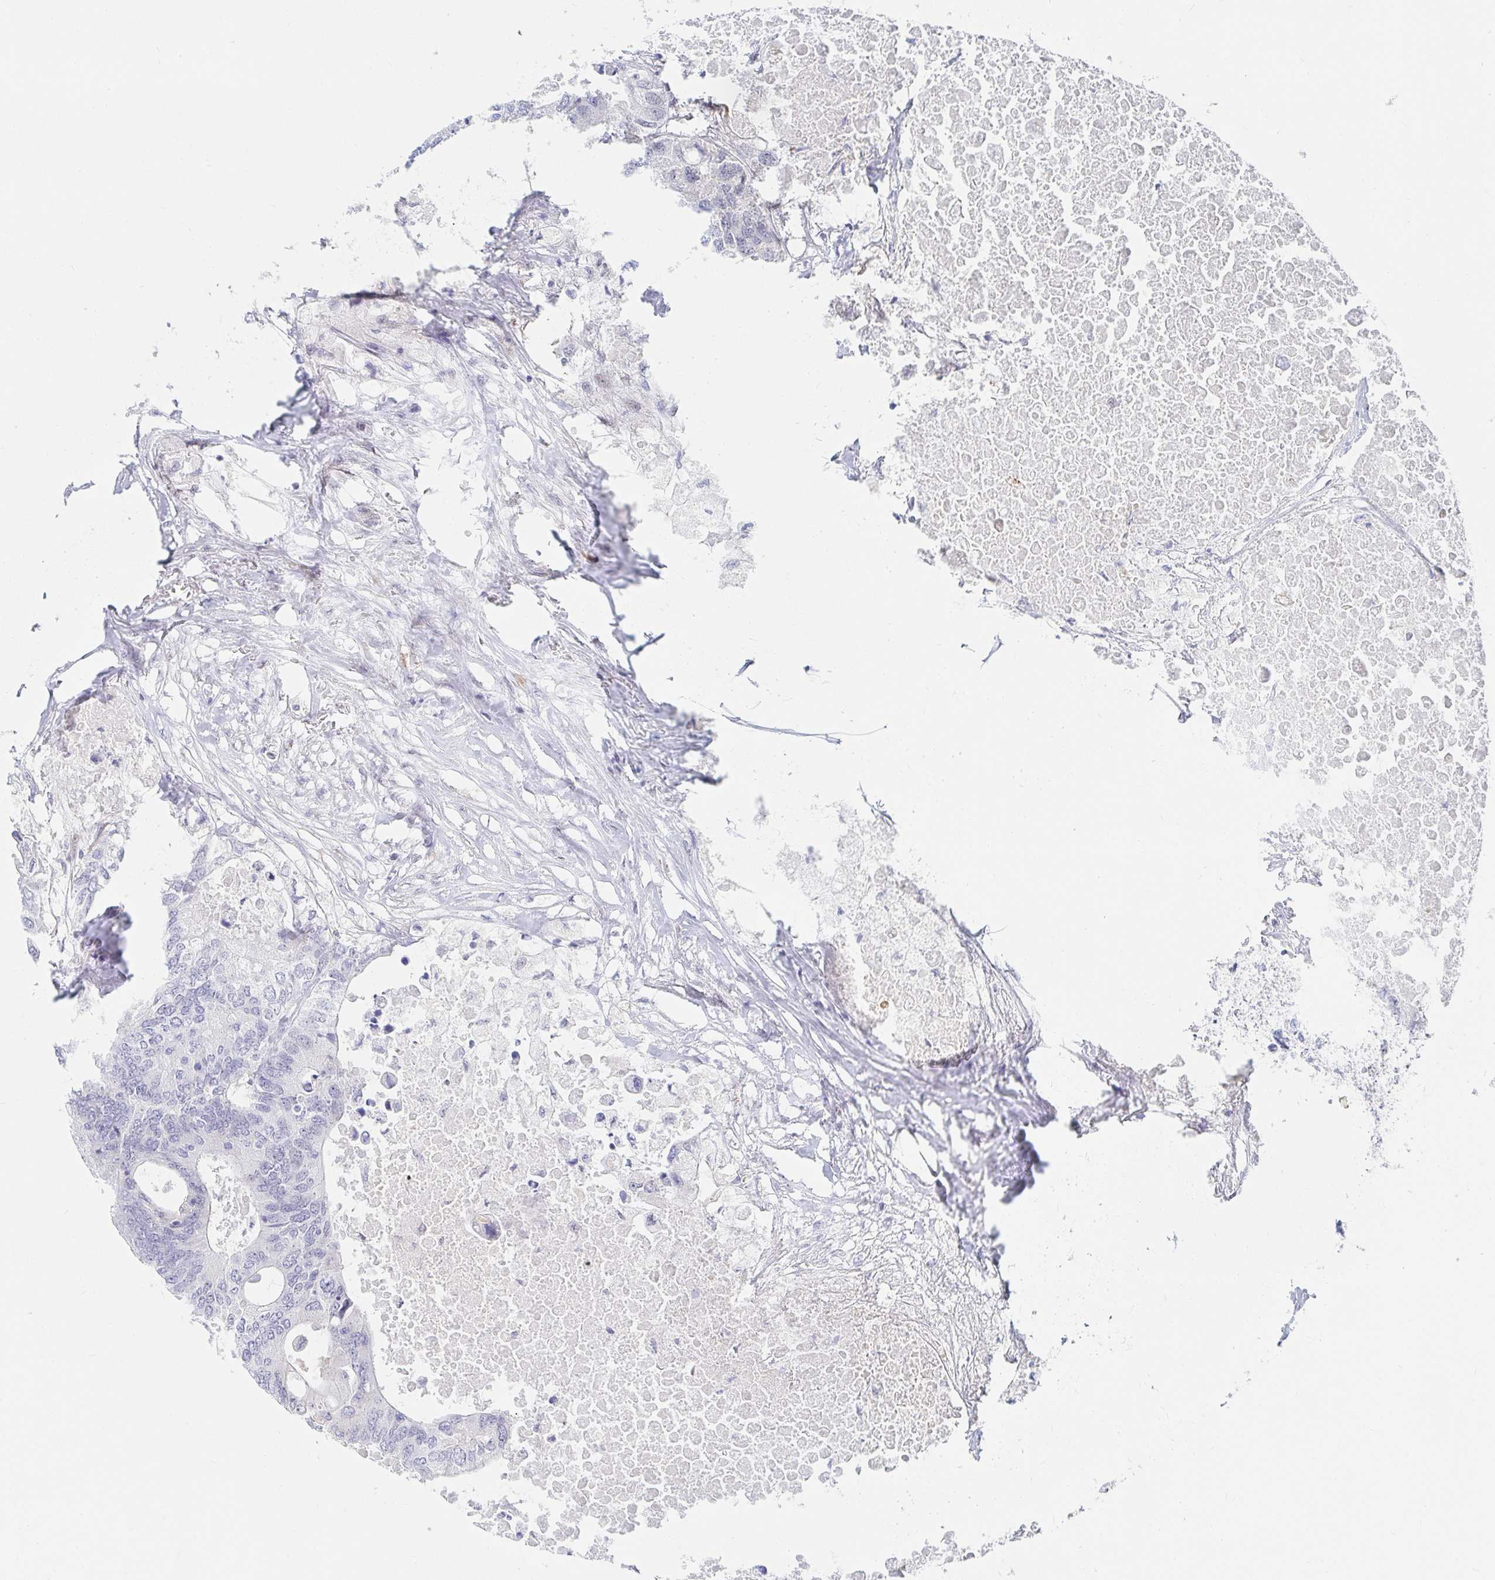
{"staining": {"intensity": "negative", "quantity": "none", "location": "none"}, "tissue": "colorectal cancer", "cell_type": "Tumor cells", "image_type": "cancer", "snomed": [{"axis": "morphology", "description": "Adenocarcinoma, NOS"}, {"axis": "topography", "description": "Colon"}], "caption": "An image of colorectal cancer (adenocarcinoma) stained for a protein exhibits no brown staining in tumor cells.", "gene": "COL28A1", "patient": {"sex": "male", "age": 71}}